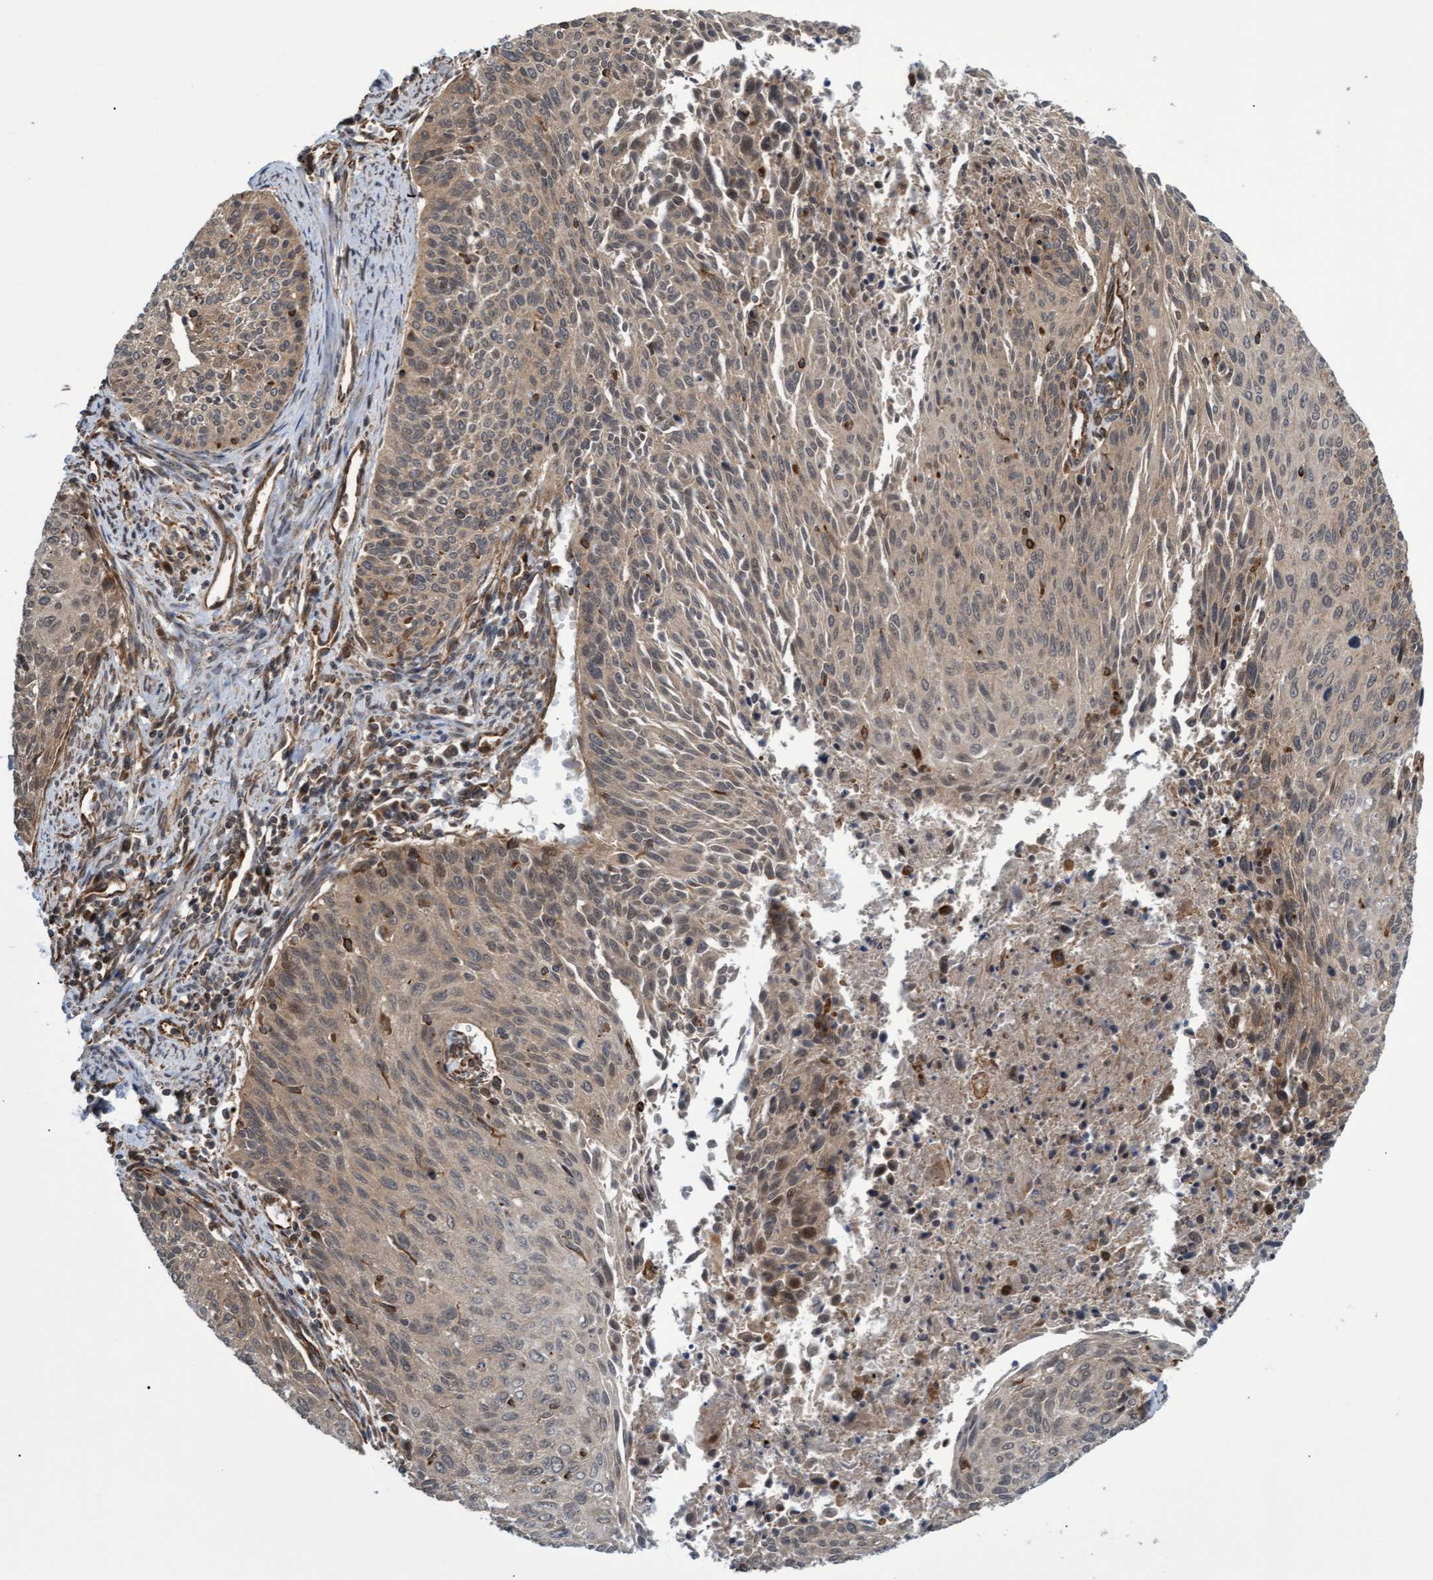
{"staining": {"intensity": "weak", "quantity": ">75%", "location": "cytoplasmic/membranous"}, "tissue": "cervical cancer", "cell_type": "Tumor cells", "image_type": "cancer", "snomed": [{"axis": "morphology", "description": "Squamous cell carcinoma, NOS"}, {"axis": "topography", "description": "Cervix"}], "caption": "Cervical squamous cell carcinoma was stained to show a protein in brown. There is low levels of weak cytoplasmic/membranous expression in about >75% of tumor cells.", "gene": "TNFRSF10B", "patient": {"sex": "female", "age": 55}}